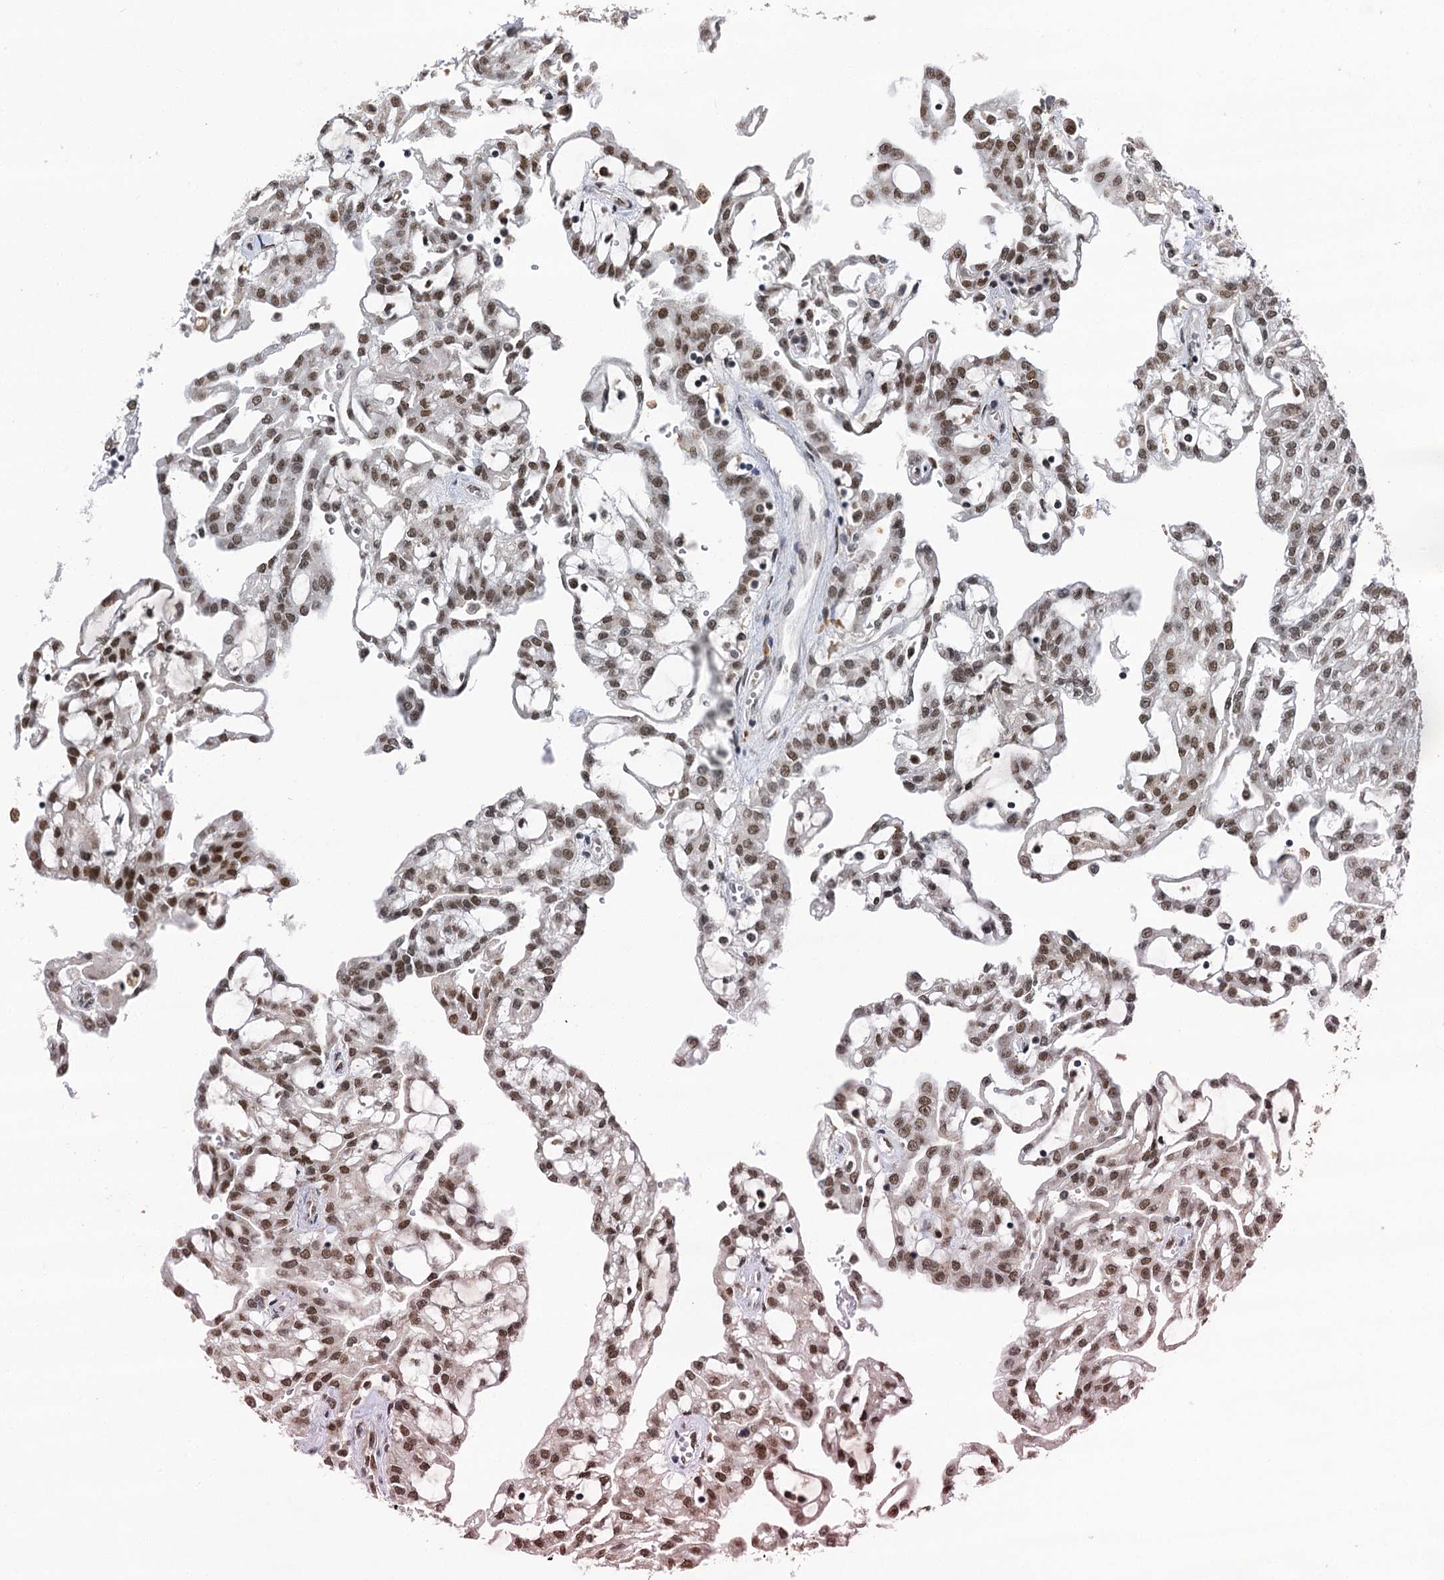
{"staining": {"intensity": "moderate", "quantity": ">75%", "location": "nuclear"}, "tissue": "renal cancer", "cell_type": "Tumor cells", "image_type": "cancer", "snomed": [{"axis": "morphology", "description": "Adenocarcinoma, NOS"}, {"axis": "topography", "description": "Kidney"}], "caption": "This is a histology image of immunohistochemistry staining of renal cancer, which shows moderate staining in the nuclear of tumor cells.", "gene": "PPHLN1", "patient": {"sex": "male", "age": 63}}